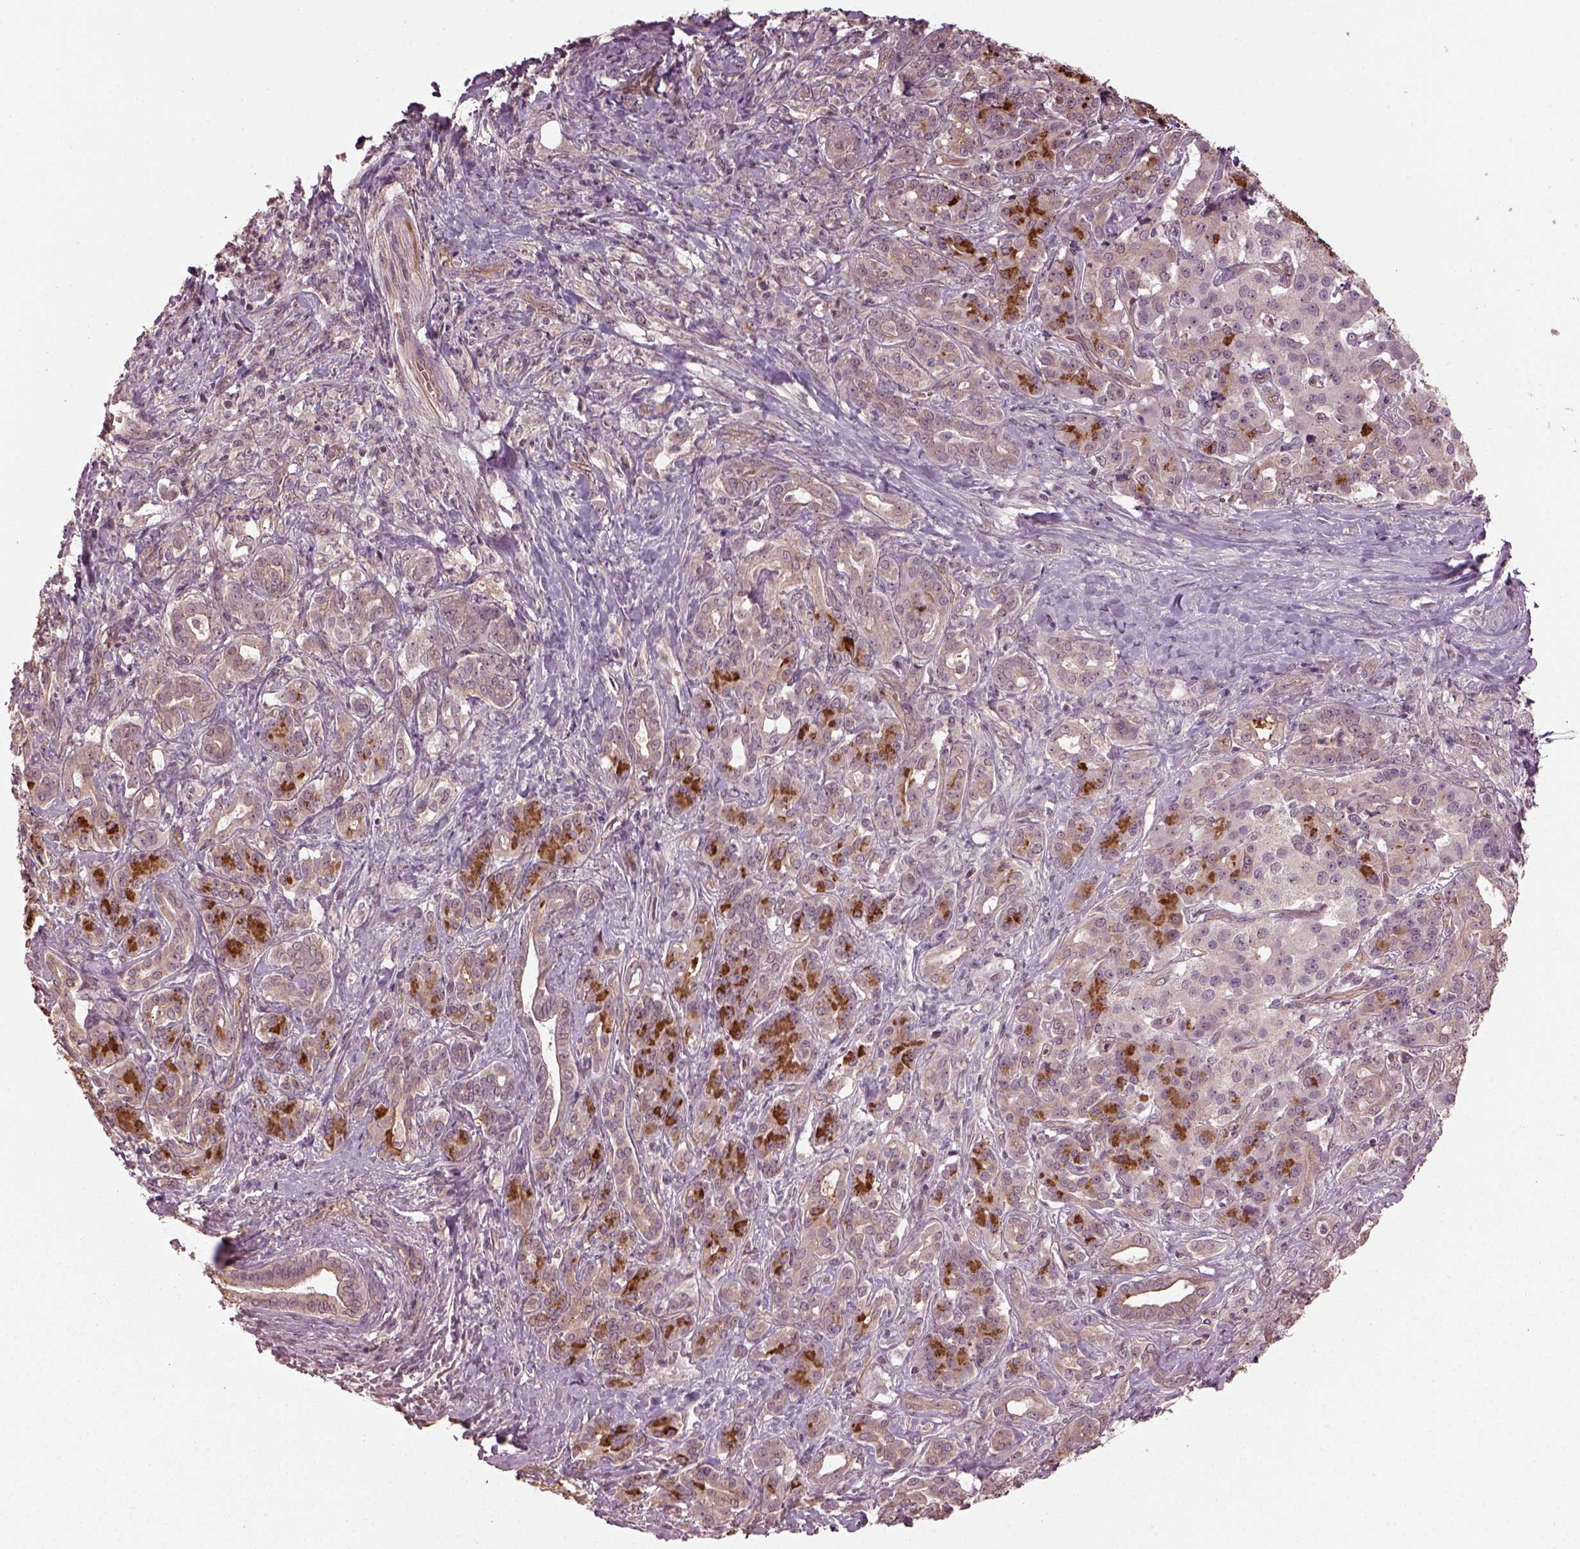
{"staining": {"intensity": "negative", "quantity": "none", "location": "none"}, "tissue": "pancreatic cancer", "cell_type": "Tumor cells", "image_type": "cancer", "snomed": [{"axis": "morphology", "description": "Normal tissue, NOS"}, {"axis": "morphology", "description": "Inflammation, NOS"}, {"axis": "morphology", "description": "Adenocarcinoma, NOS"}, {"axis": "topography", "description": "Pancreas"}], "caption": "IHC histopathology image of neoplastic tissue: human pancreatic adenocarcinoma stained with DAB shows no significant protein expression in tumor cells.", "gene": "GNRH1", "patient": {"sex": "male", "age": 57}}